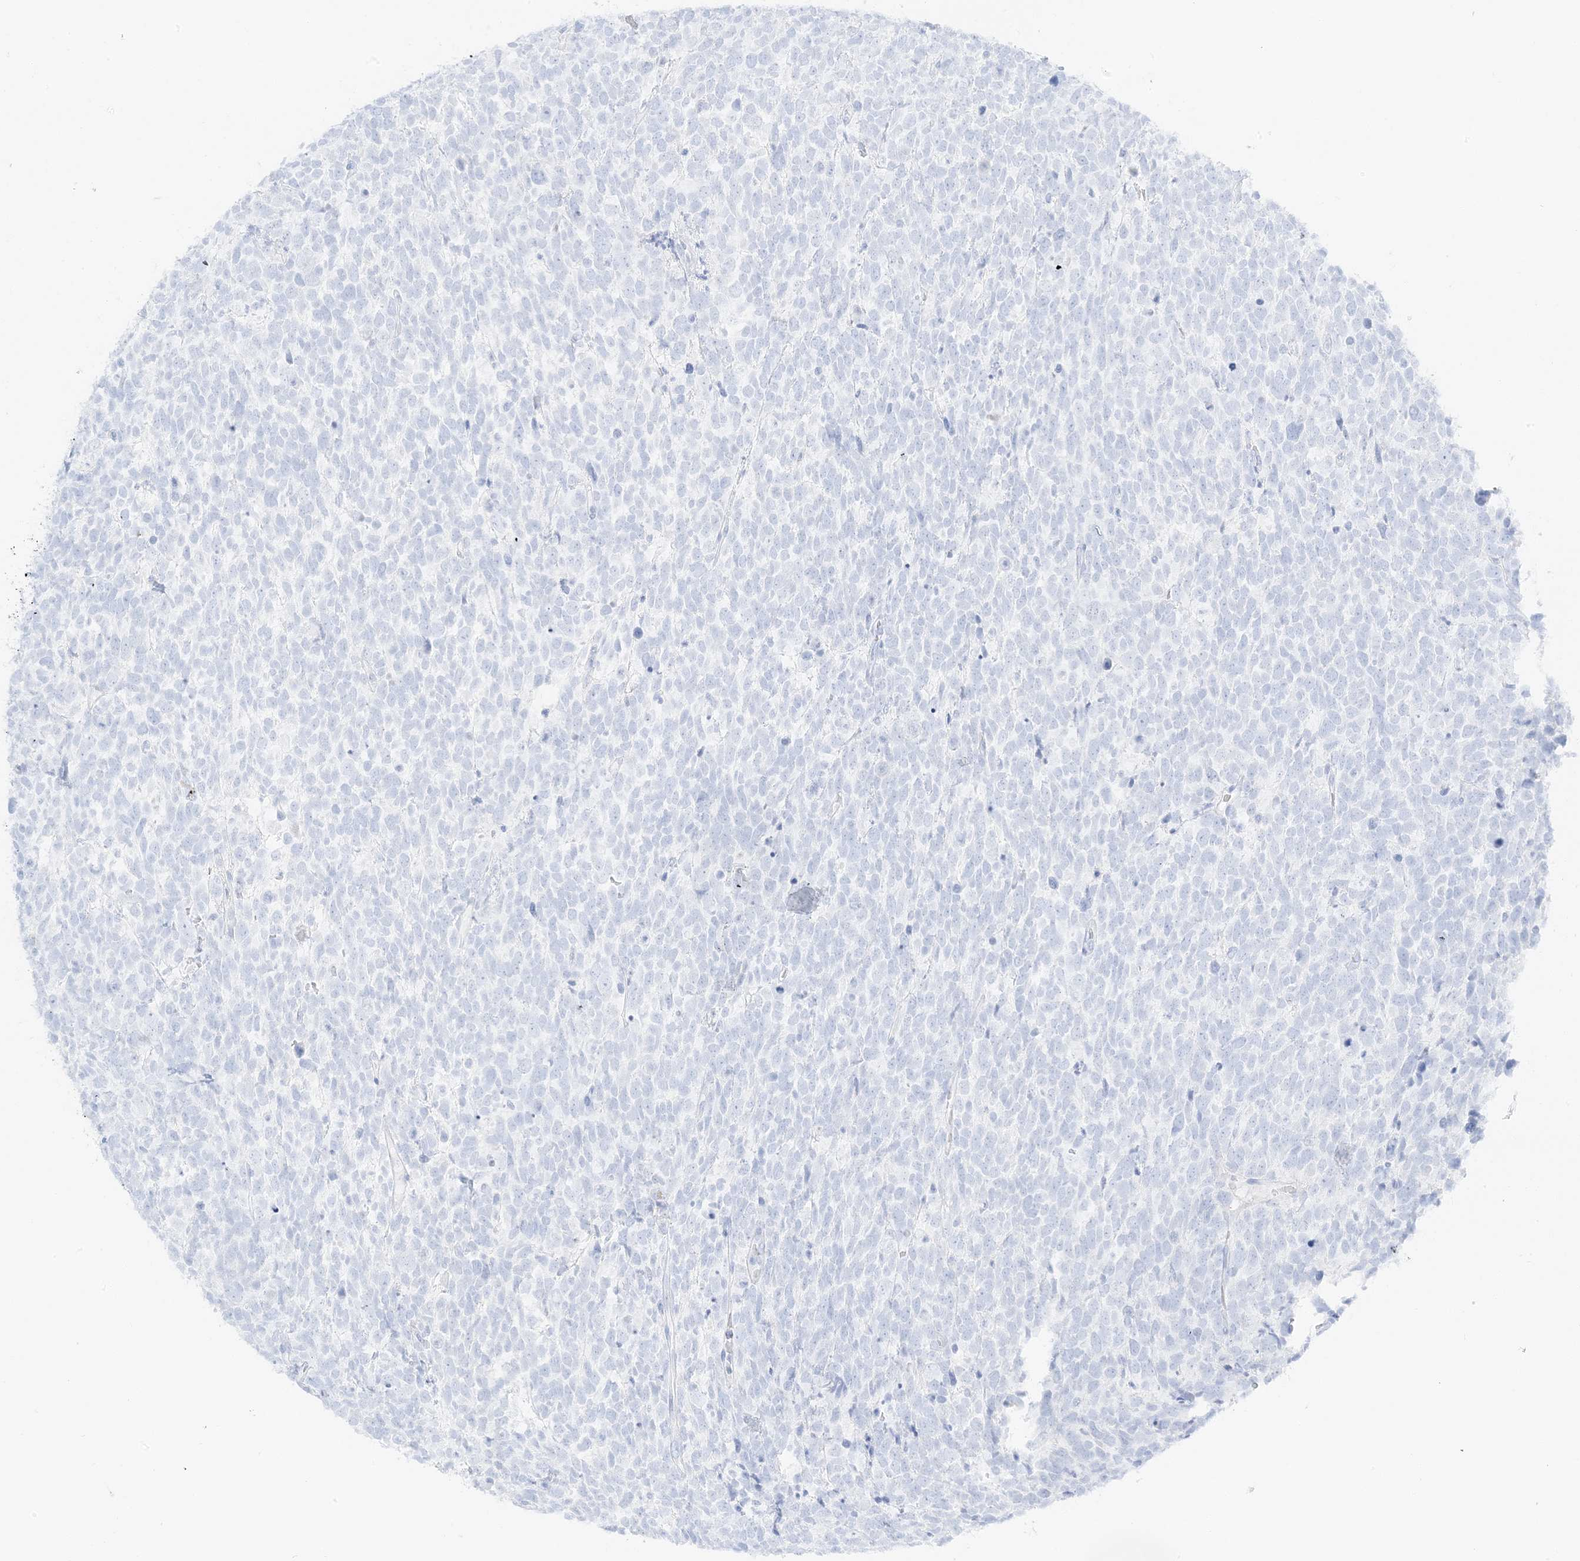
{"staining": {"intensity": "negative", "quantity": "none", "location": "none"}, "tissue": "urothelial cancer", "cell_type": "Tumor cells", "image_type": "cancer", "snomed": [{"axis": "morphology", "description": "Urothelial carcinoma, High grade"}, {"axis": "topography", "description": "Urinary bladder"}], "caption": "Immunohistochemistry histopathology image of neoplastic tissue: urothelial carcinoma (high-grade) stained with DAB (3,3'-diaminobenzidine) shows no significant protein staining in tumor cells. The staining was performed using DAB (3,3'-diaminobenzidine) to visualize the protein expression in brown, while the nuclei were stained in blue with hematoxylin (Magnification: 20x).", "gene": "SLC22A13", "patient": {"sex": "female", "age": 82}}